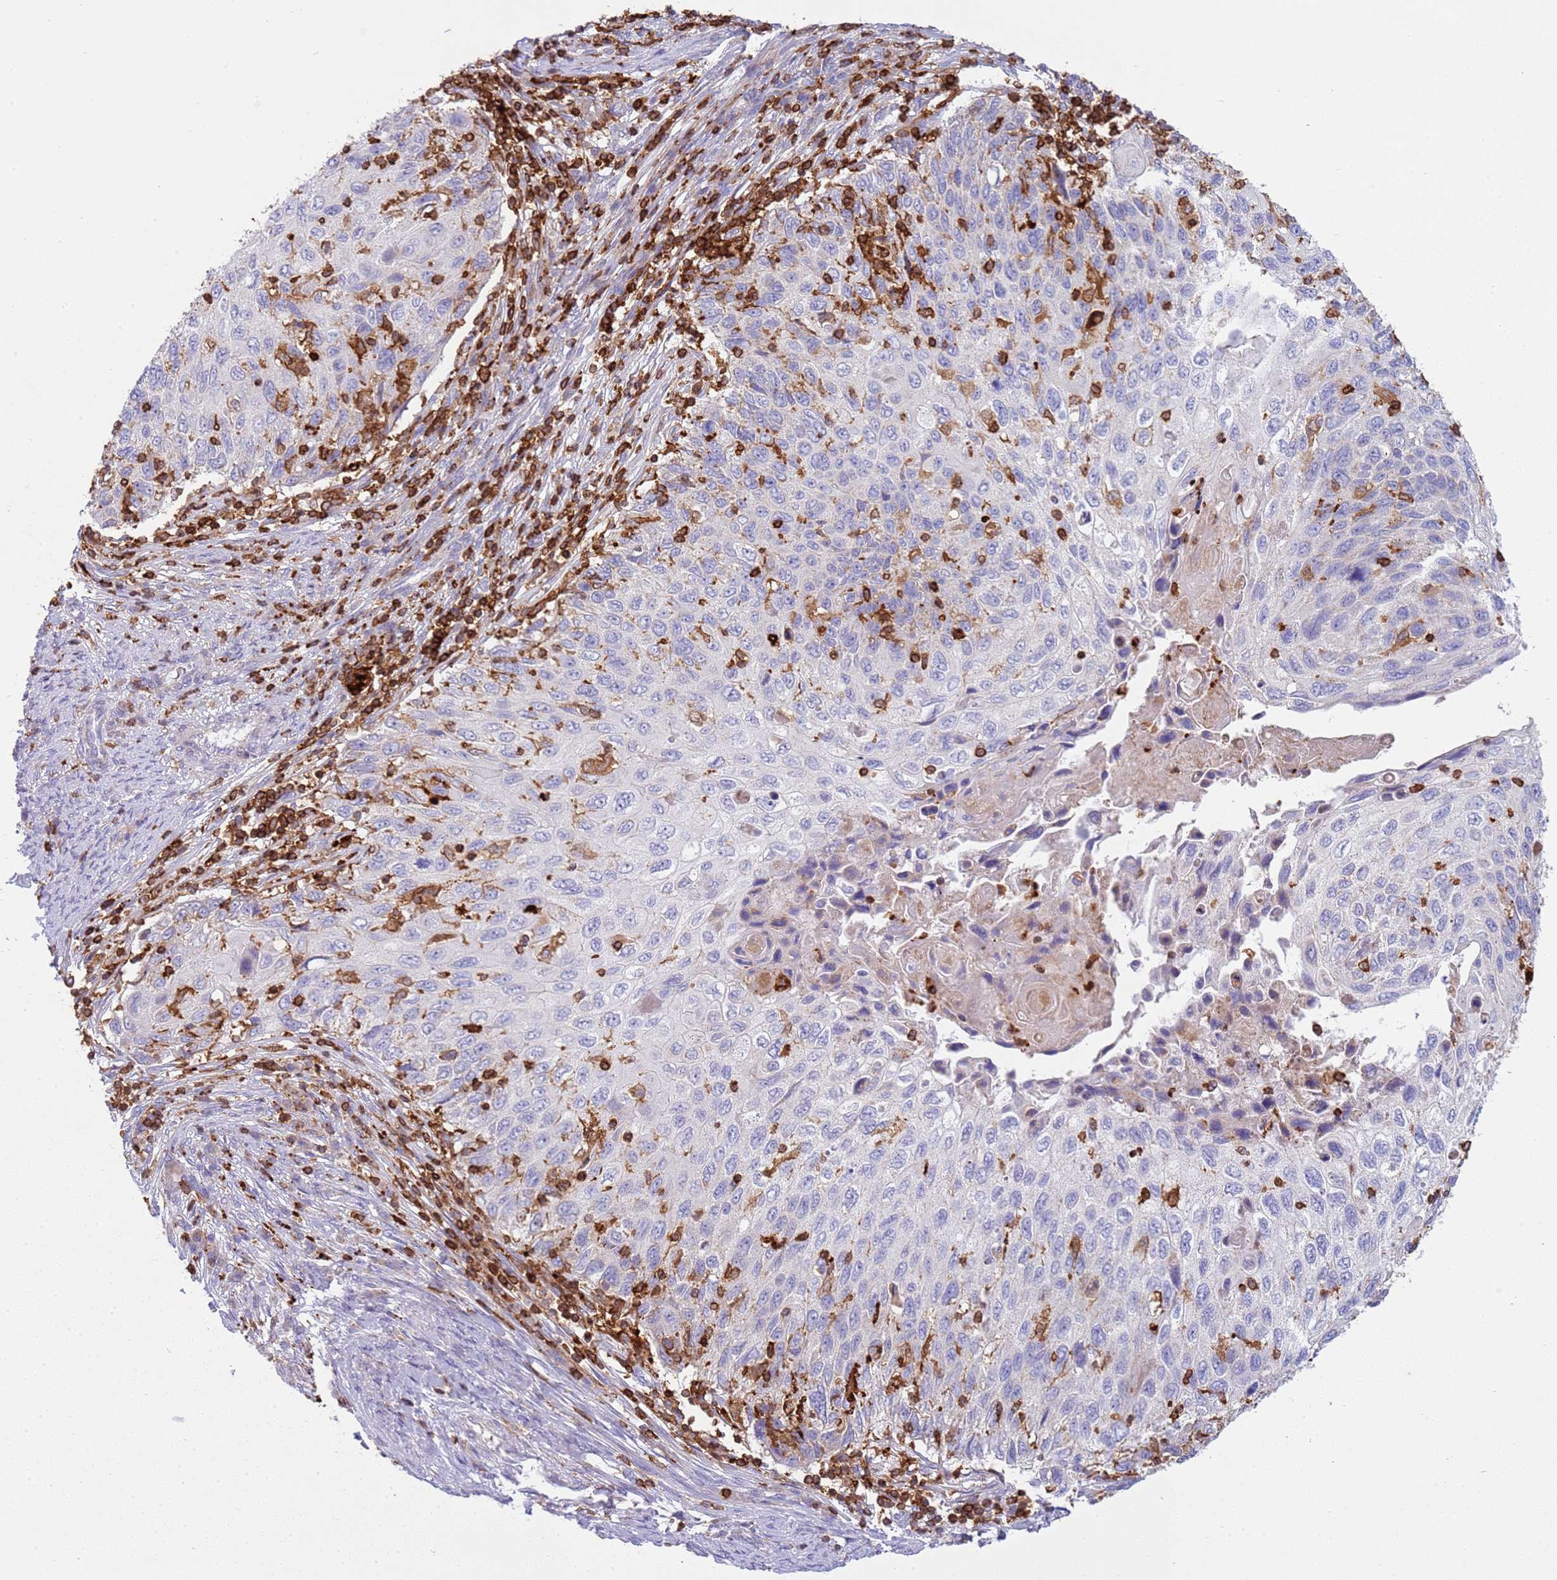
{"staining": {"intensity": "negative", "quantity": "none", "location": "none"}, "tissue": "cervical cancer", "cell_type": "Tumor cells", "image_type": "cancer", "snomed": [{"axis": "morphology", "description": "Squamous cell carcinoma, NOS"}, {"axis": "topography", "description": "Cervix"}], "caption": "An image of human cervical squamous cell carcinoma is negative for staining in tumor cells.", "gene": "TTPAL", "patient": {"sex": "female", "age": 70}}